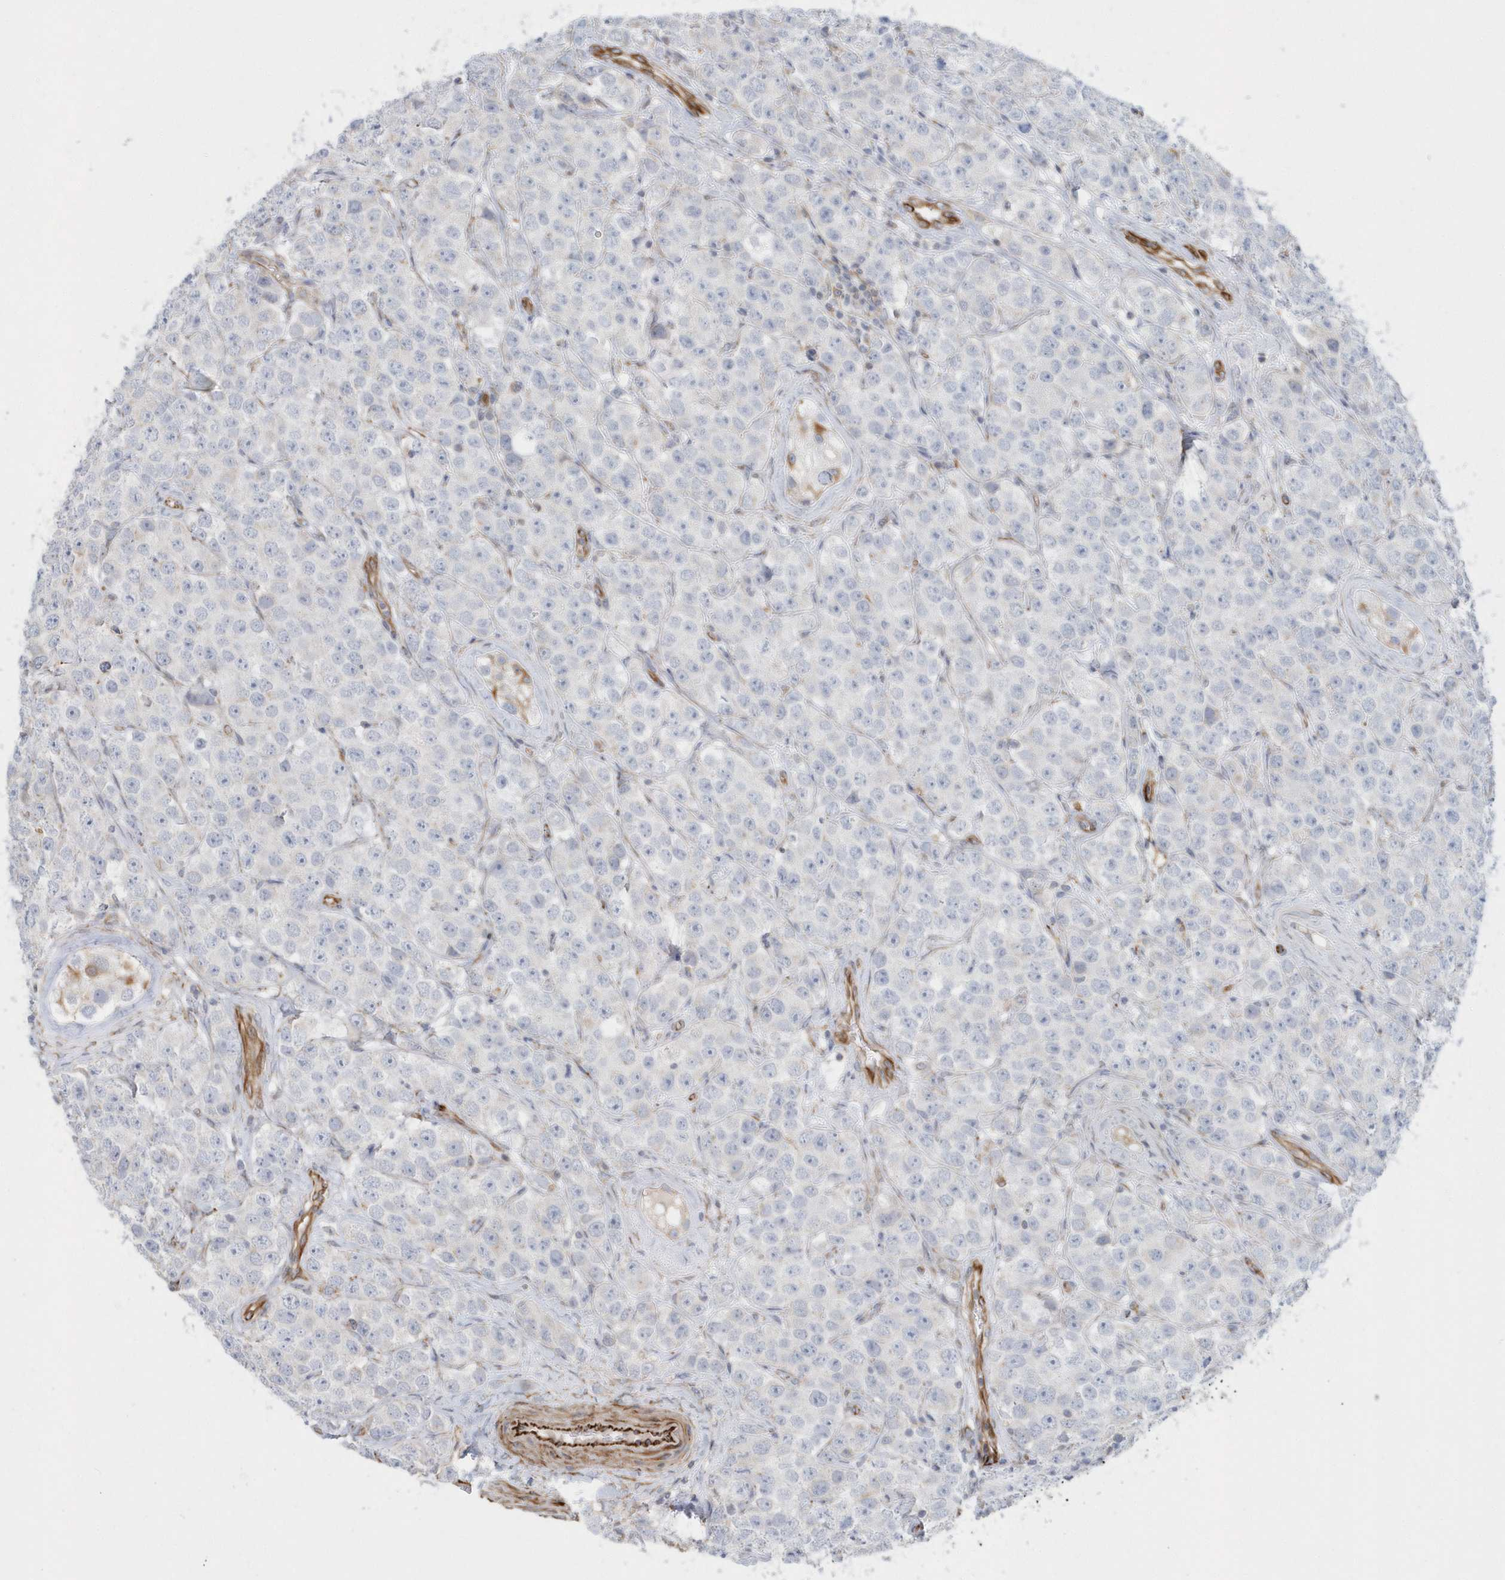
{"staining": {"intensity": "negative", "quantity": "none", "location": "none"}, "tissue": "testis cancer", "cell_type": "Tumor cells", "image_type": "cancer", "snomed": [{"axis": "morphology", "description": "Seminoma, NOS"}, {"axis": "topography", "description": "Testis"}], "caption": "This histopathology image is of testis cancer (seminoma) stained with IHC to label a protein in brown with the nuclei are counter-stained blue. There is no staining in tumor cells.", "gene": "RAB17", "patient": {"sex": "male", "age": 28}}